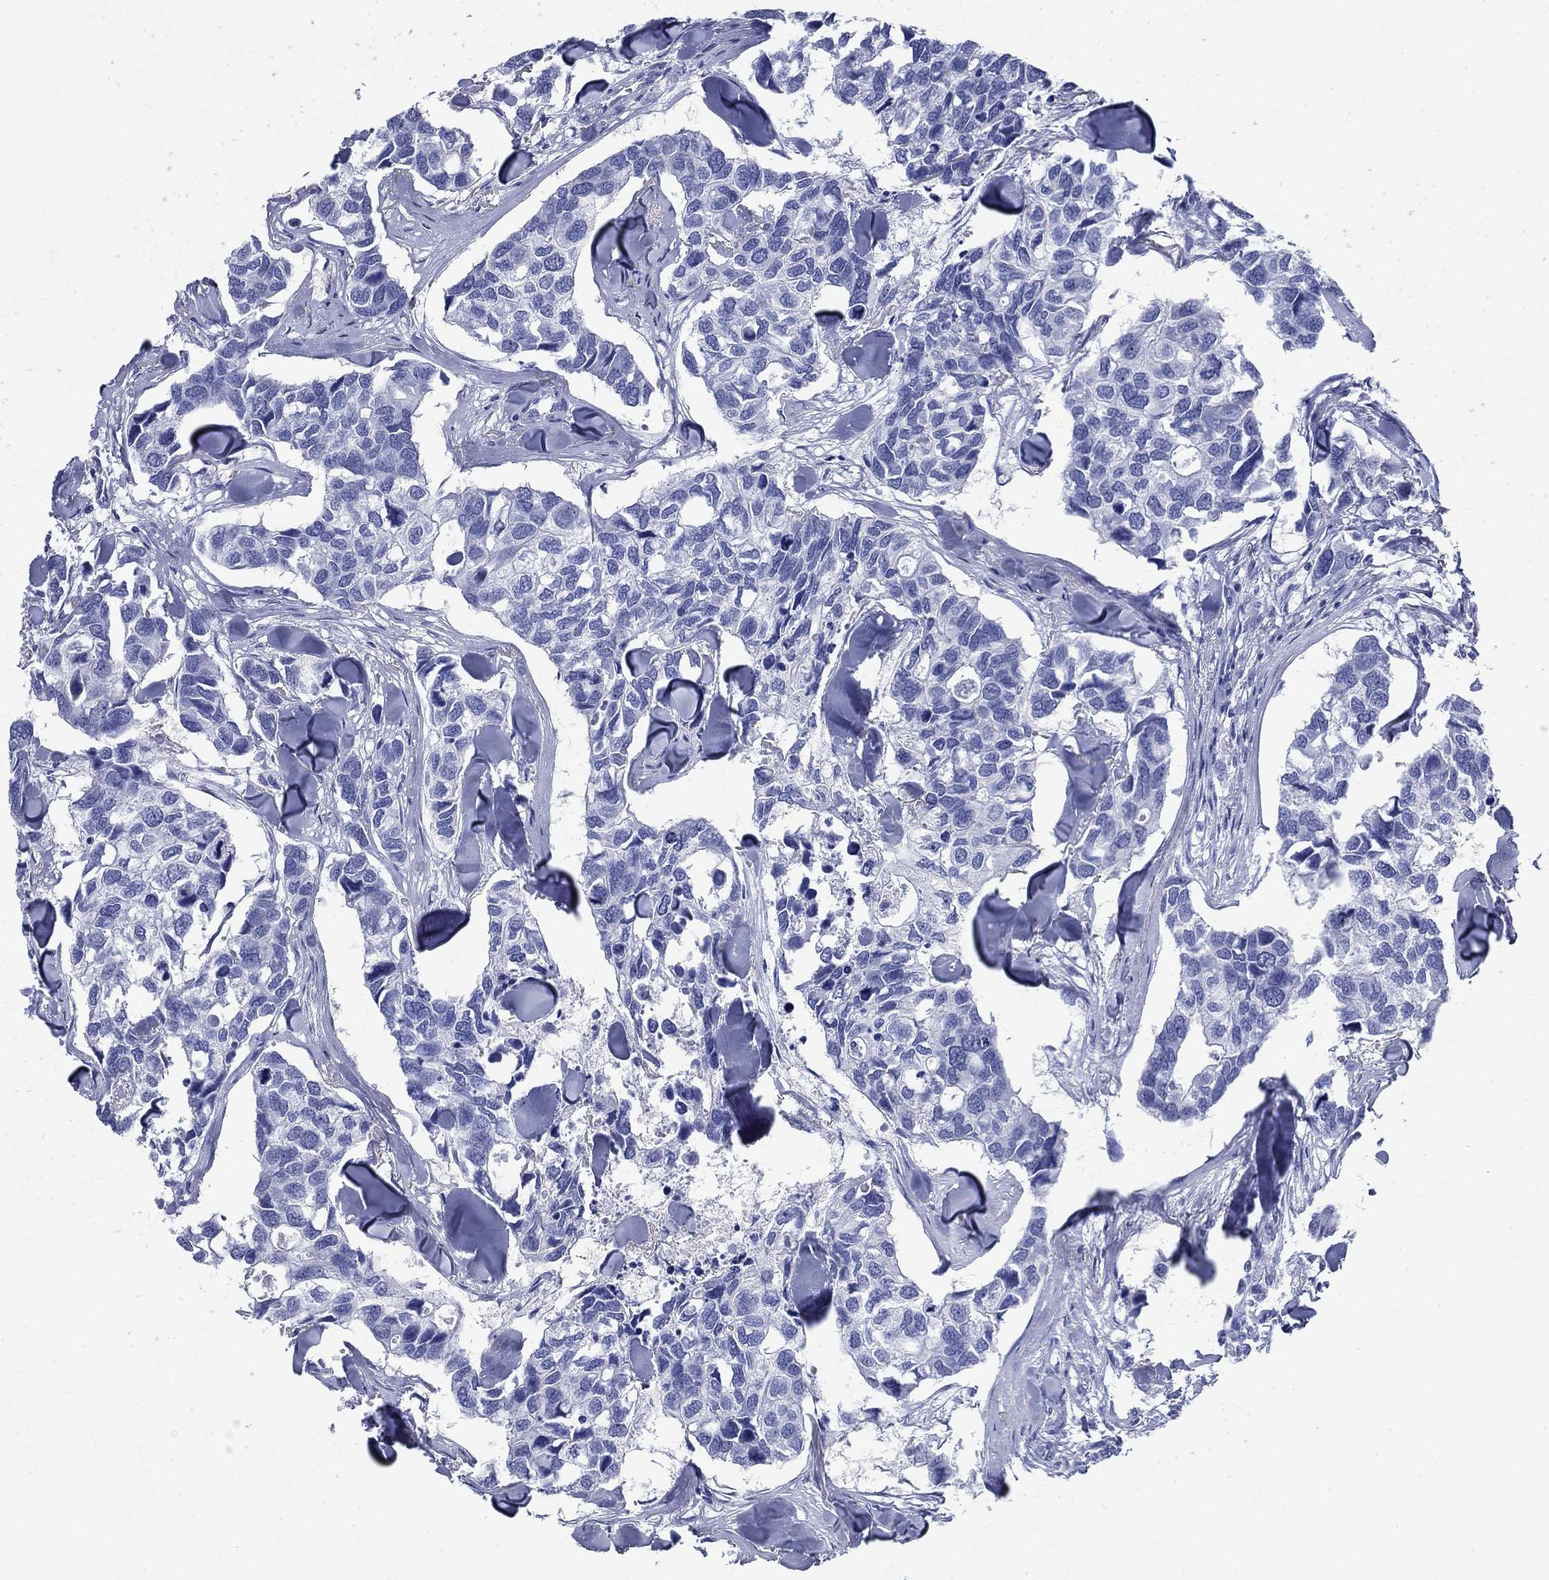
{"staining": {"intensity": "negative", "quantity": "none", "location": "none"}, "tissue": "breast cancer", "cell_type": "Tumor cells", "image_type": "cancer", "snomed": [{"axis": "morphology", "description": "Duct carcinoma"}, {"axis": "topography", "description": "Breast"}], "caption": "Breast cancer (invasive ductal carcinoma) was stained to show a protein in brown. There is no significant staining in tumor cells.", "gene": "AZU1", "patient": {"sex": "female", "age": 83}}